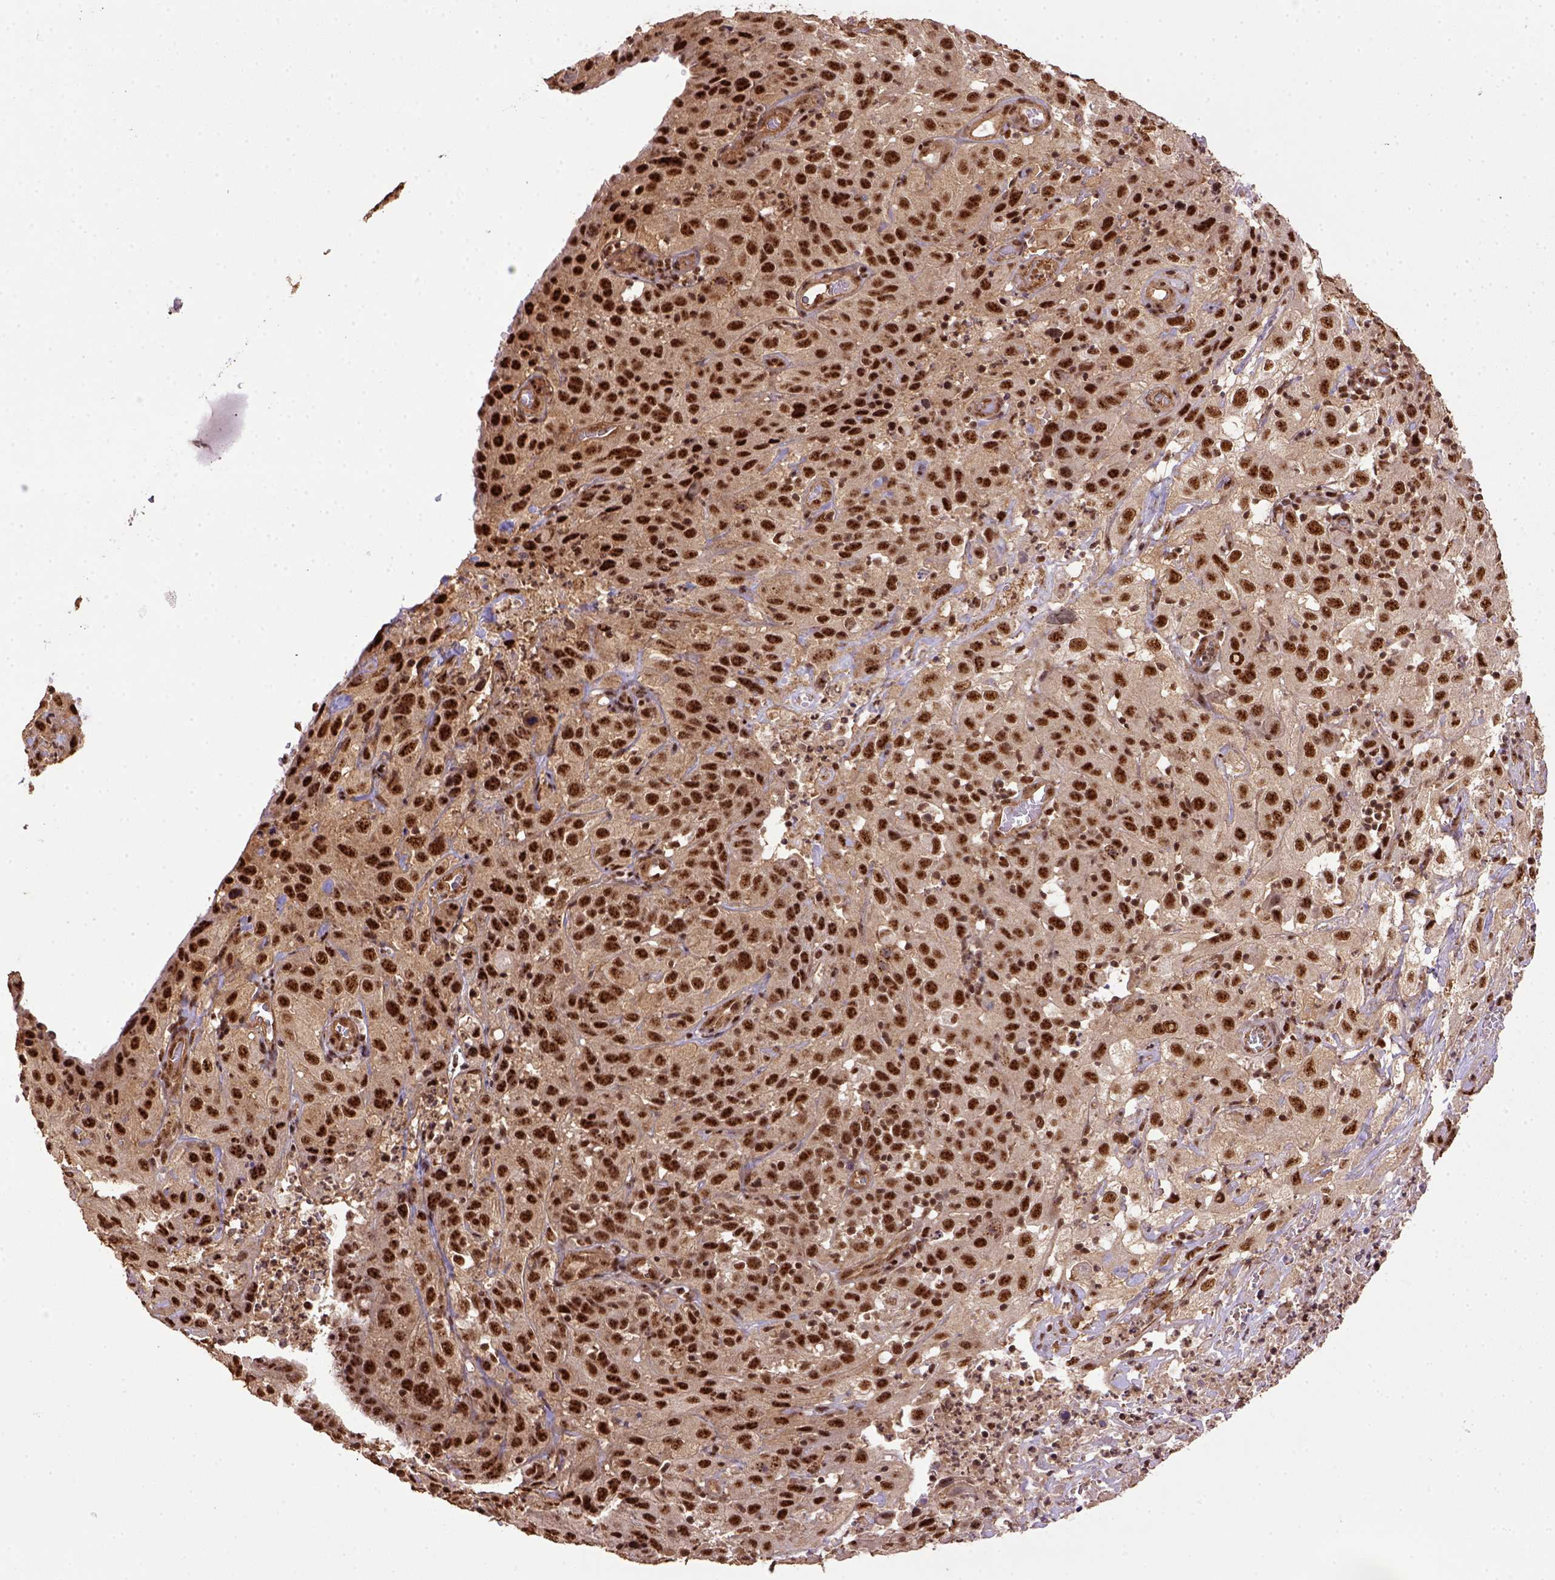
{"staining": {"intensity": "strong", "quantity": ">75%", "location": "nuclear"}, "tissue": "cervical cancer", "cell_type": "Tumor cells", "image_type": "cancer", "snomed": [{"axis": "morphology", "description": "Squamous cell carcinoma, NOS"}, {"axis": "topography", "description": "Cervix"}], "caption": "An image of human cervical cancer stained for a protein reveals strong nuclear brown staining in tumor cells.", "gene": "PPIG", "patient": {"sex": "female", "age": 32}}